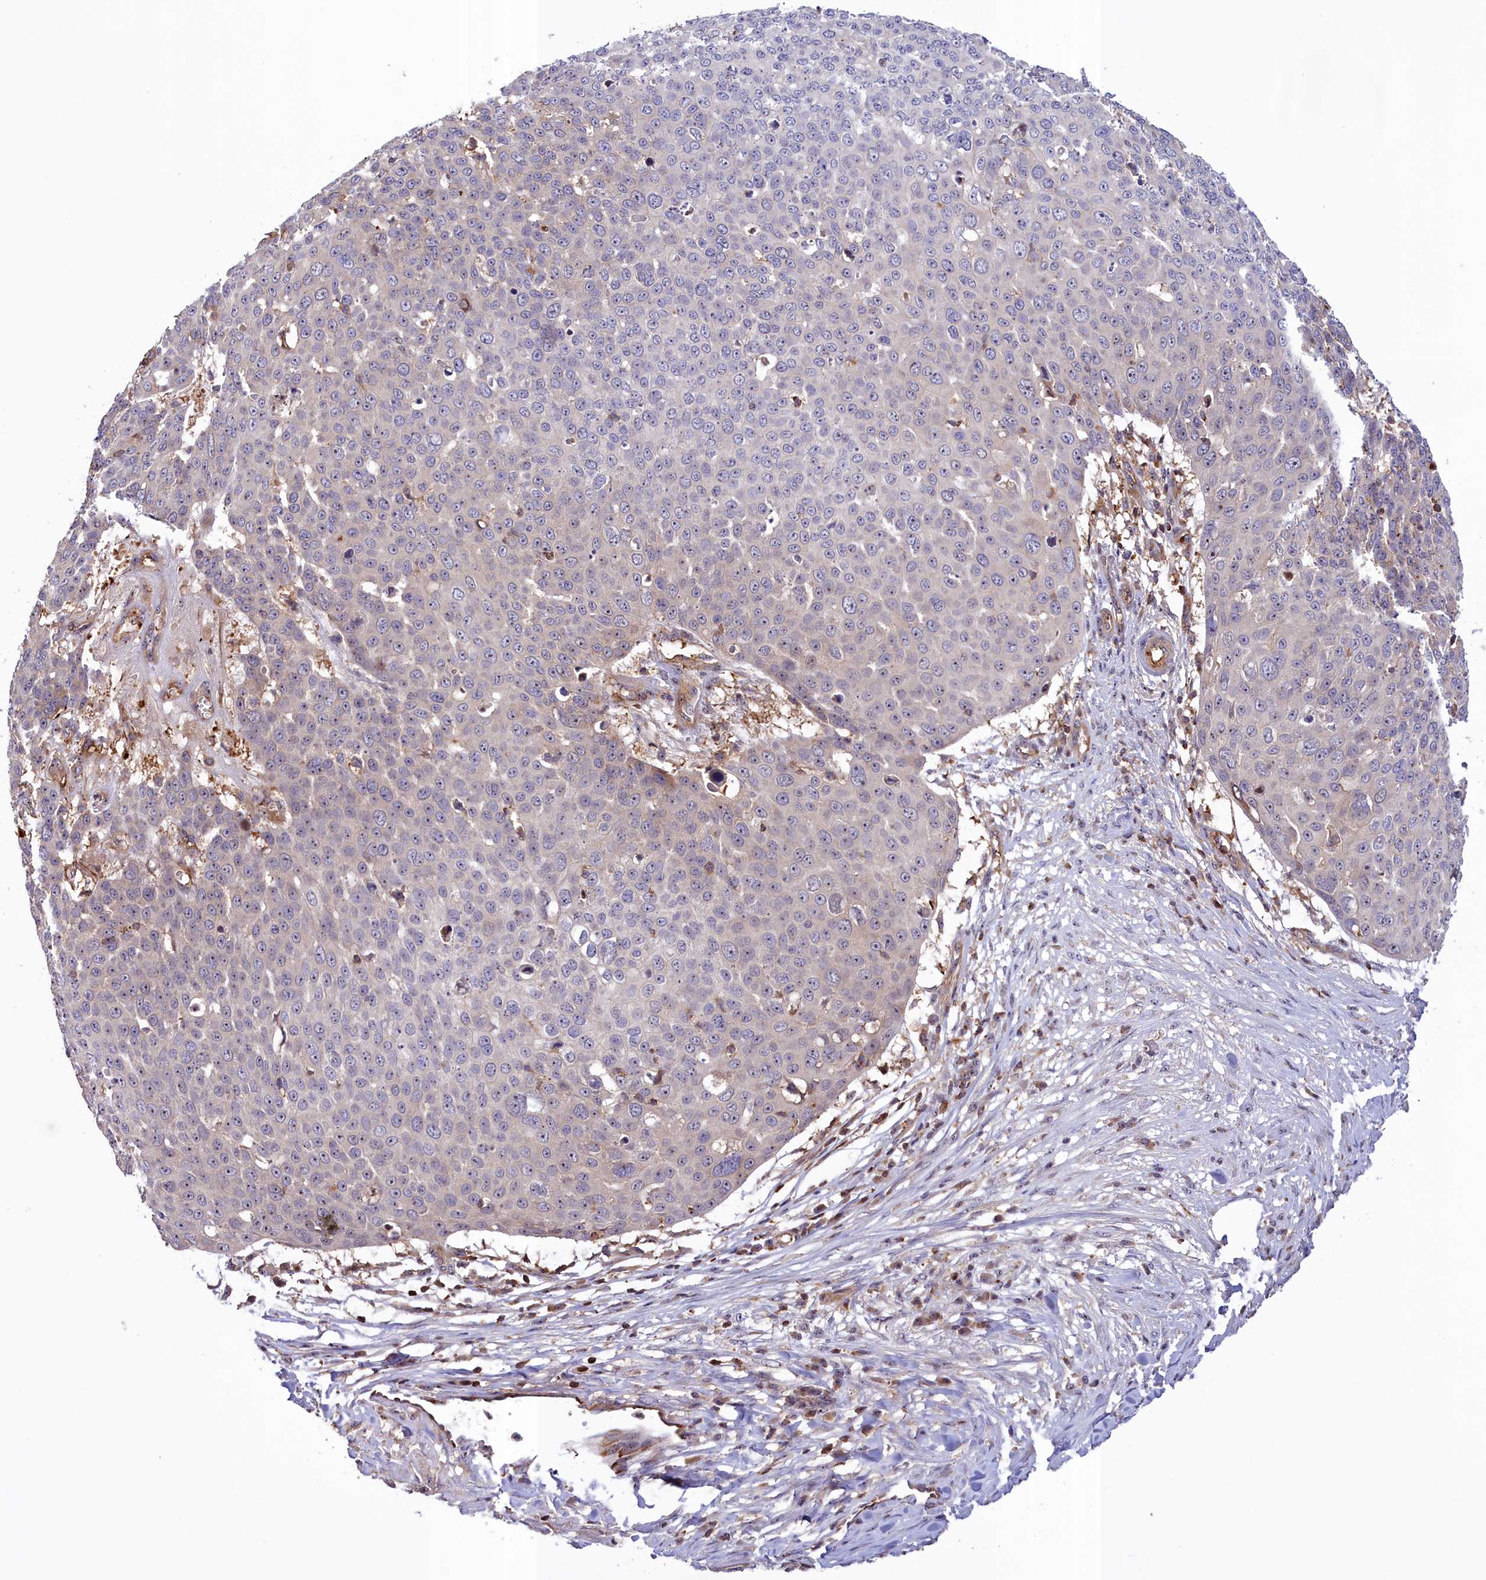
{"staining": {"intensity": "negative", "quantity": "none", "location": "none"}, "tissue": "skin cancer", "cell_type": "Tumor cells", "image_type": "cancer", "snomed": [{"axis": "morphology", "description": "Squamous cell carcinoma, NOS"}, {"axis": "topography", "description": "Skin"}], "caption": "High magnification brightfield microscopy of squamous cell carcinoma (skin) stained with DAB (3,3'-diaminobenzidine) (brown) and counterstained with hematoxylin (blue): tumor cells show no significant expression.", "gene": "NEURL4", "patient": {"sex": "male", "age": 71}}